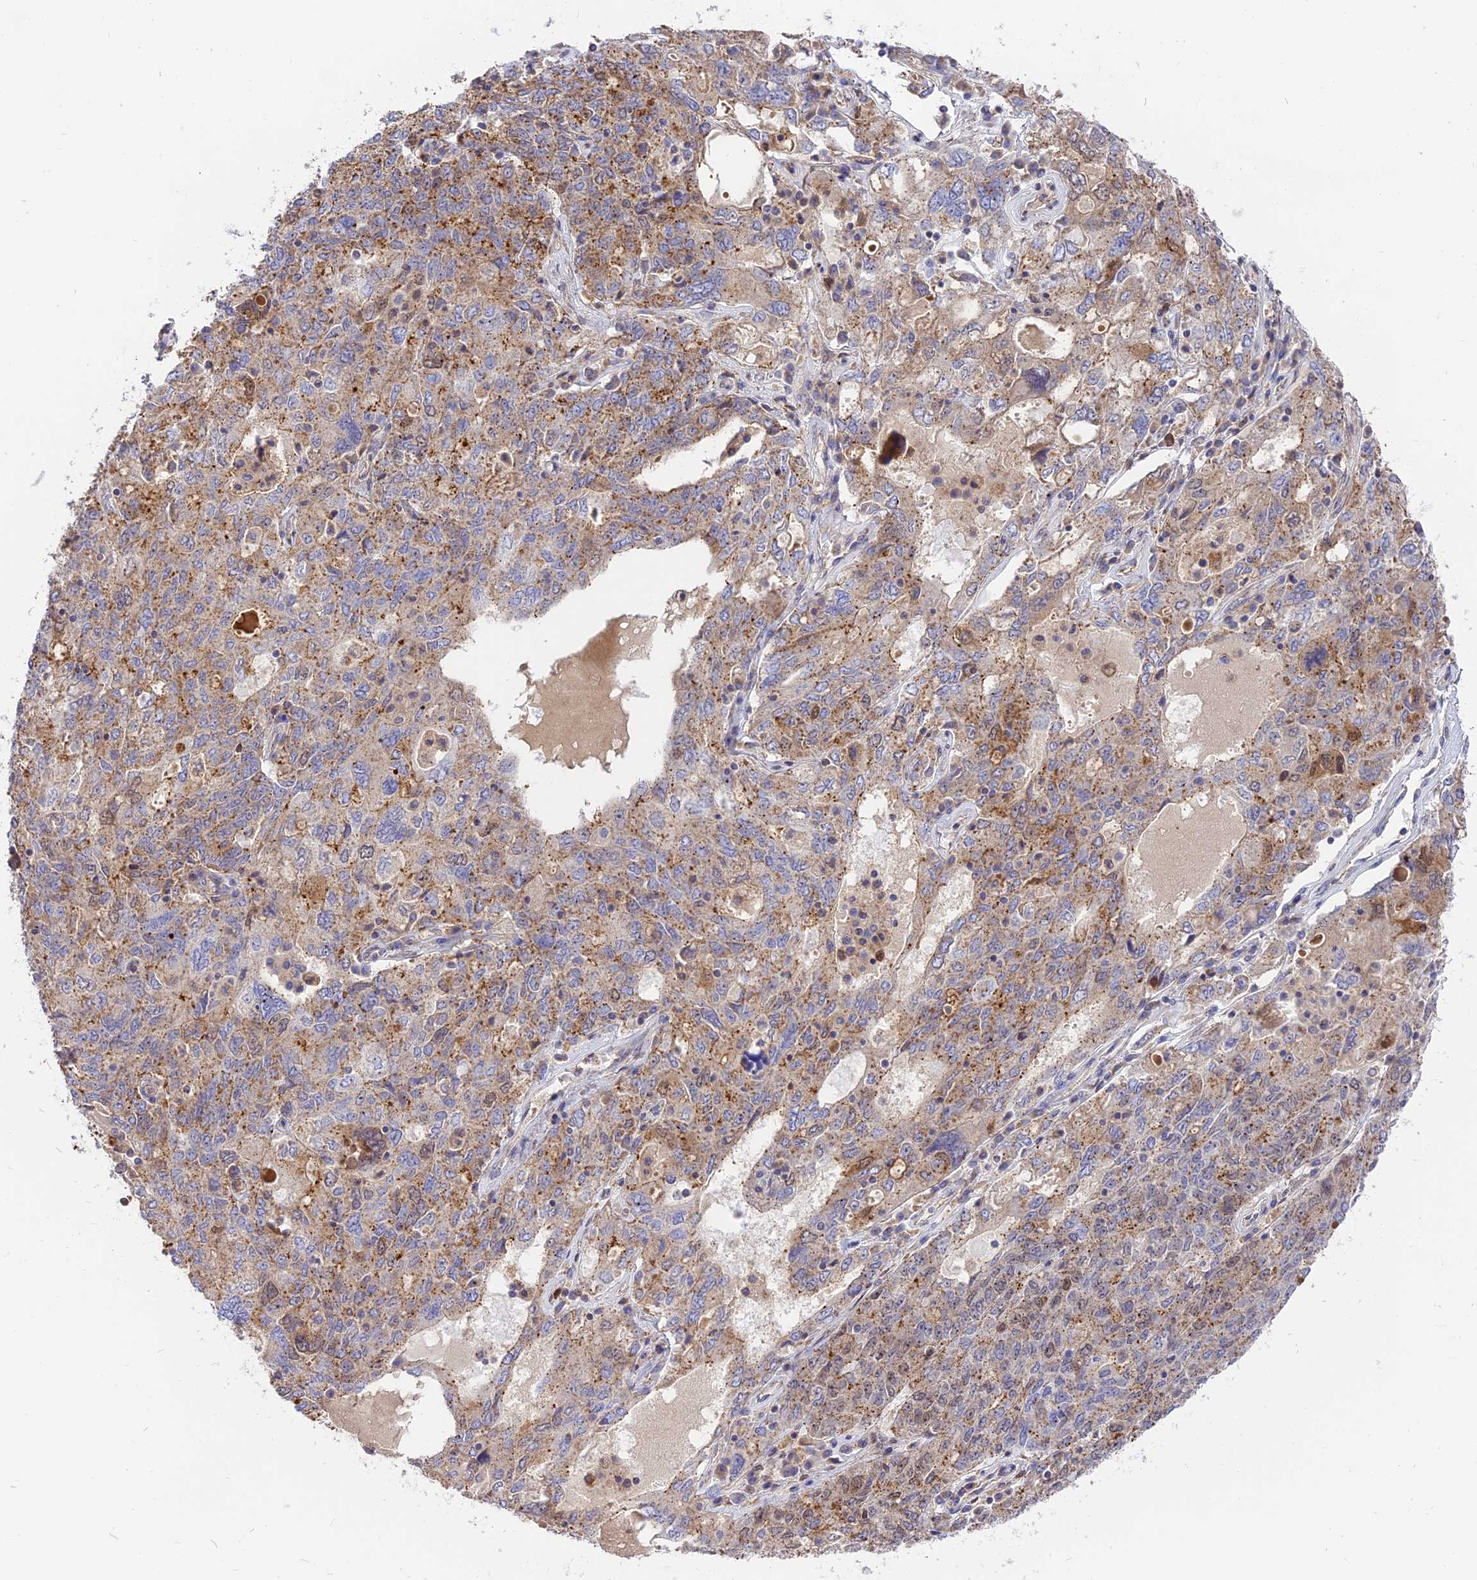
{"staining": {"intensity": "moderate", "quantity": "25%-75%", "location": "cytoplasmic/membranous"}, "tissue": "ovarian cancer", "cell_type": "Tumor cells", "image_type": "cancer", "snomed": [{"axis": "morphology", "description": "Carcinoma, endometroid"}, {"axis": "topography", "description": "Ovary"}], "caption": "Protein staining of ovarian endometroid carcinoma tissue reveals moderate cytoplasmic/membranous positivity in about 25%-75% of tumor cells. The protein is shown in brown color, while the nuclei are stained blue.", "gene": "CENPV", "patient": {"sex": "female", "age": 62}}